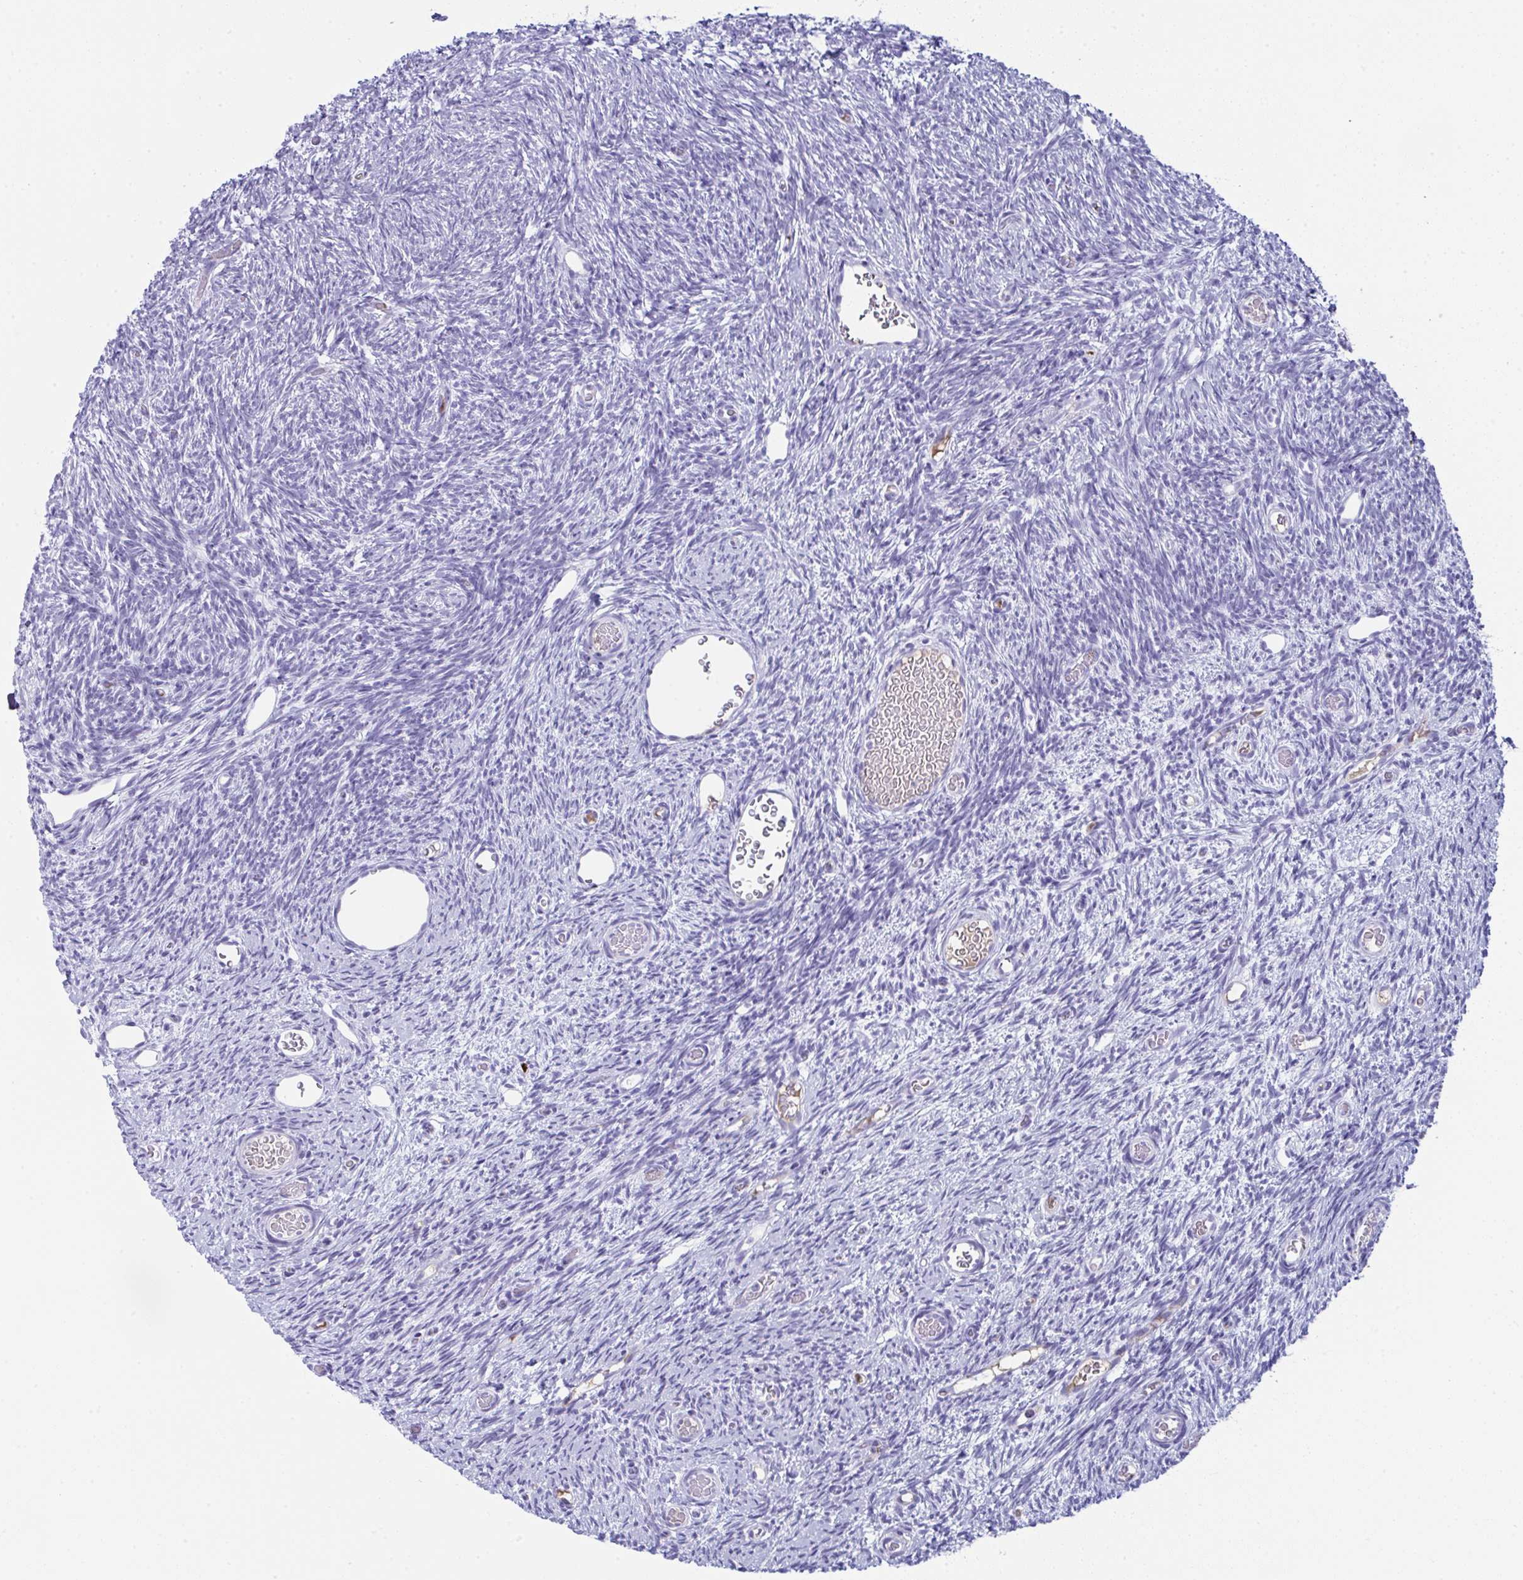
{"staining": {"intensity": "negative", "quantity": "none", "location": "none"}, "tissue": "ovary", "cell_type": "Ovarian stroma cells", "image_type": "normal", "snomed": [{"axis": "morphology", "description": "Normal tissue, NOS"}, {"axis": "topography", "description": "Ovary"}], "caption": "DAB (3,3'-diaminobenzidine) immunohistochemical staining of benign ovary shows no significant positivity in ovarian stroma cells.", "gene": "JCHAIN", "patient": {"sex": "female", "age": 39}}